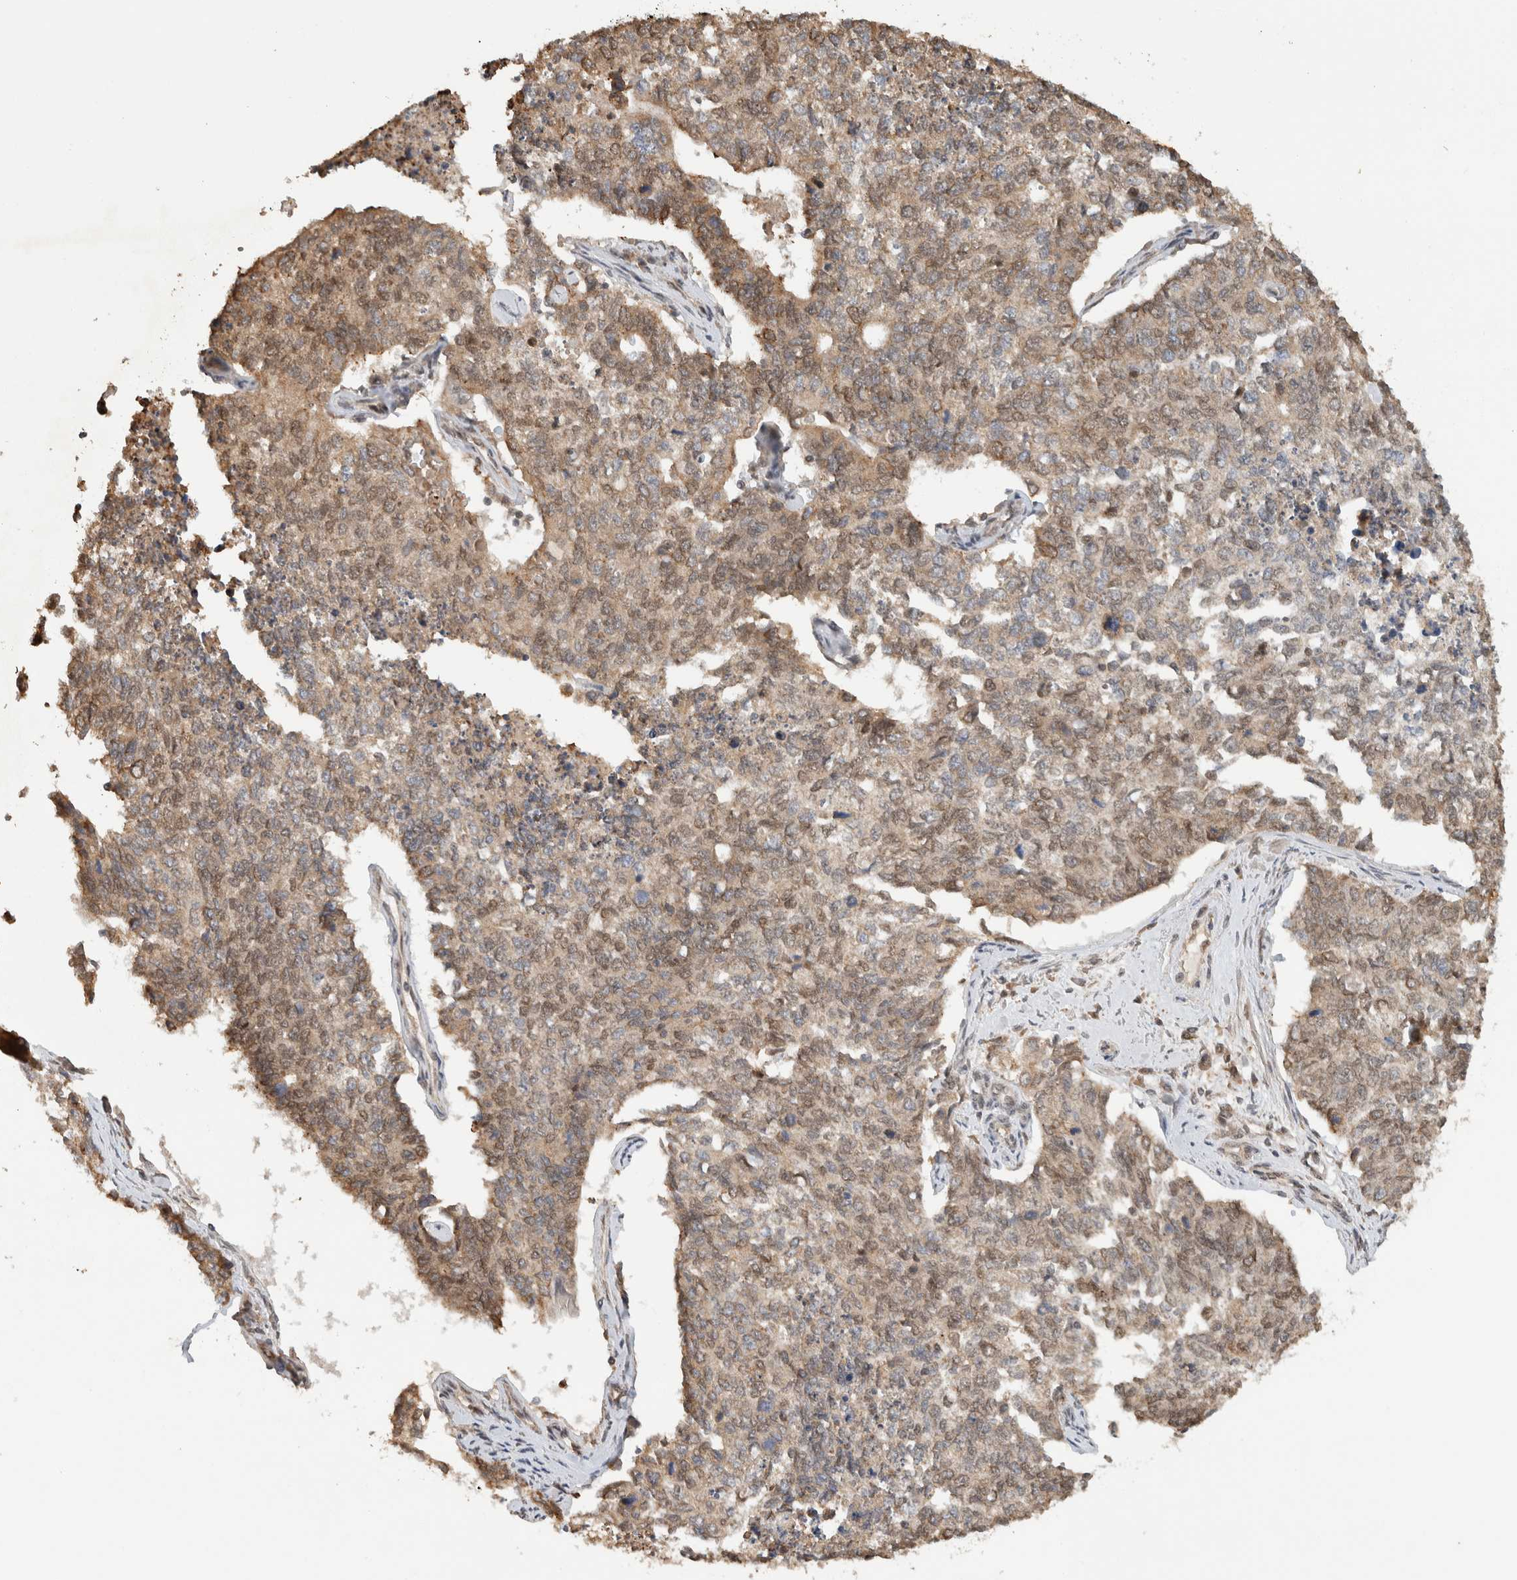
{"staining": {"intensity": "weak", "quantity": ">75%", "location": "cytoplasmic/membranous,nuclear"}, "tissue": "cervical cancer", "cell_type": "Tumor cells", "image_type": "cancer", "snomed": [{"axis": "morphology", "description": "Squamous cell carcinoma, NOS"}, {"axis": "topography", "description": "Cervix"}], "caption": "Weak cytoplasmic/membranous and nuclear expression for a protein is seen in about >75% of tumor cells of squamous cell carcinoma (cervical) using immunohistochemistry (IHC).", "gene": "C1orf21", "patient": {"sex": "female", "age": 63}}